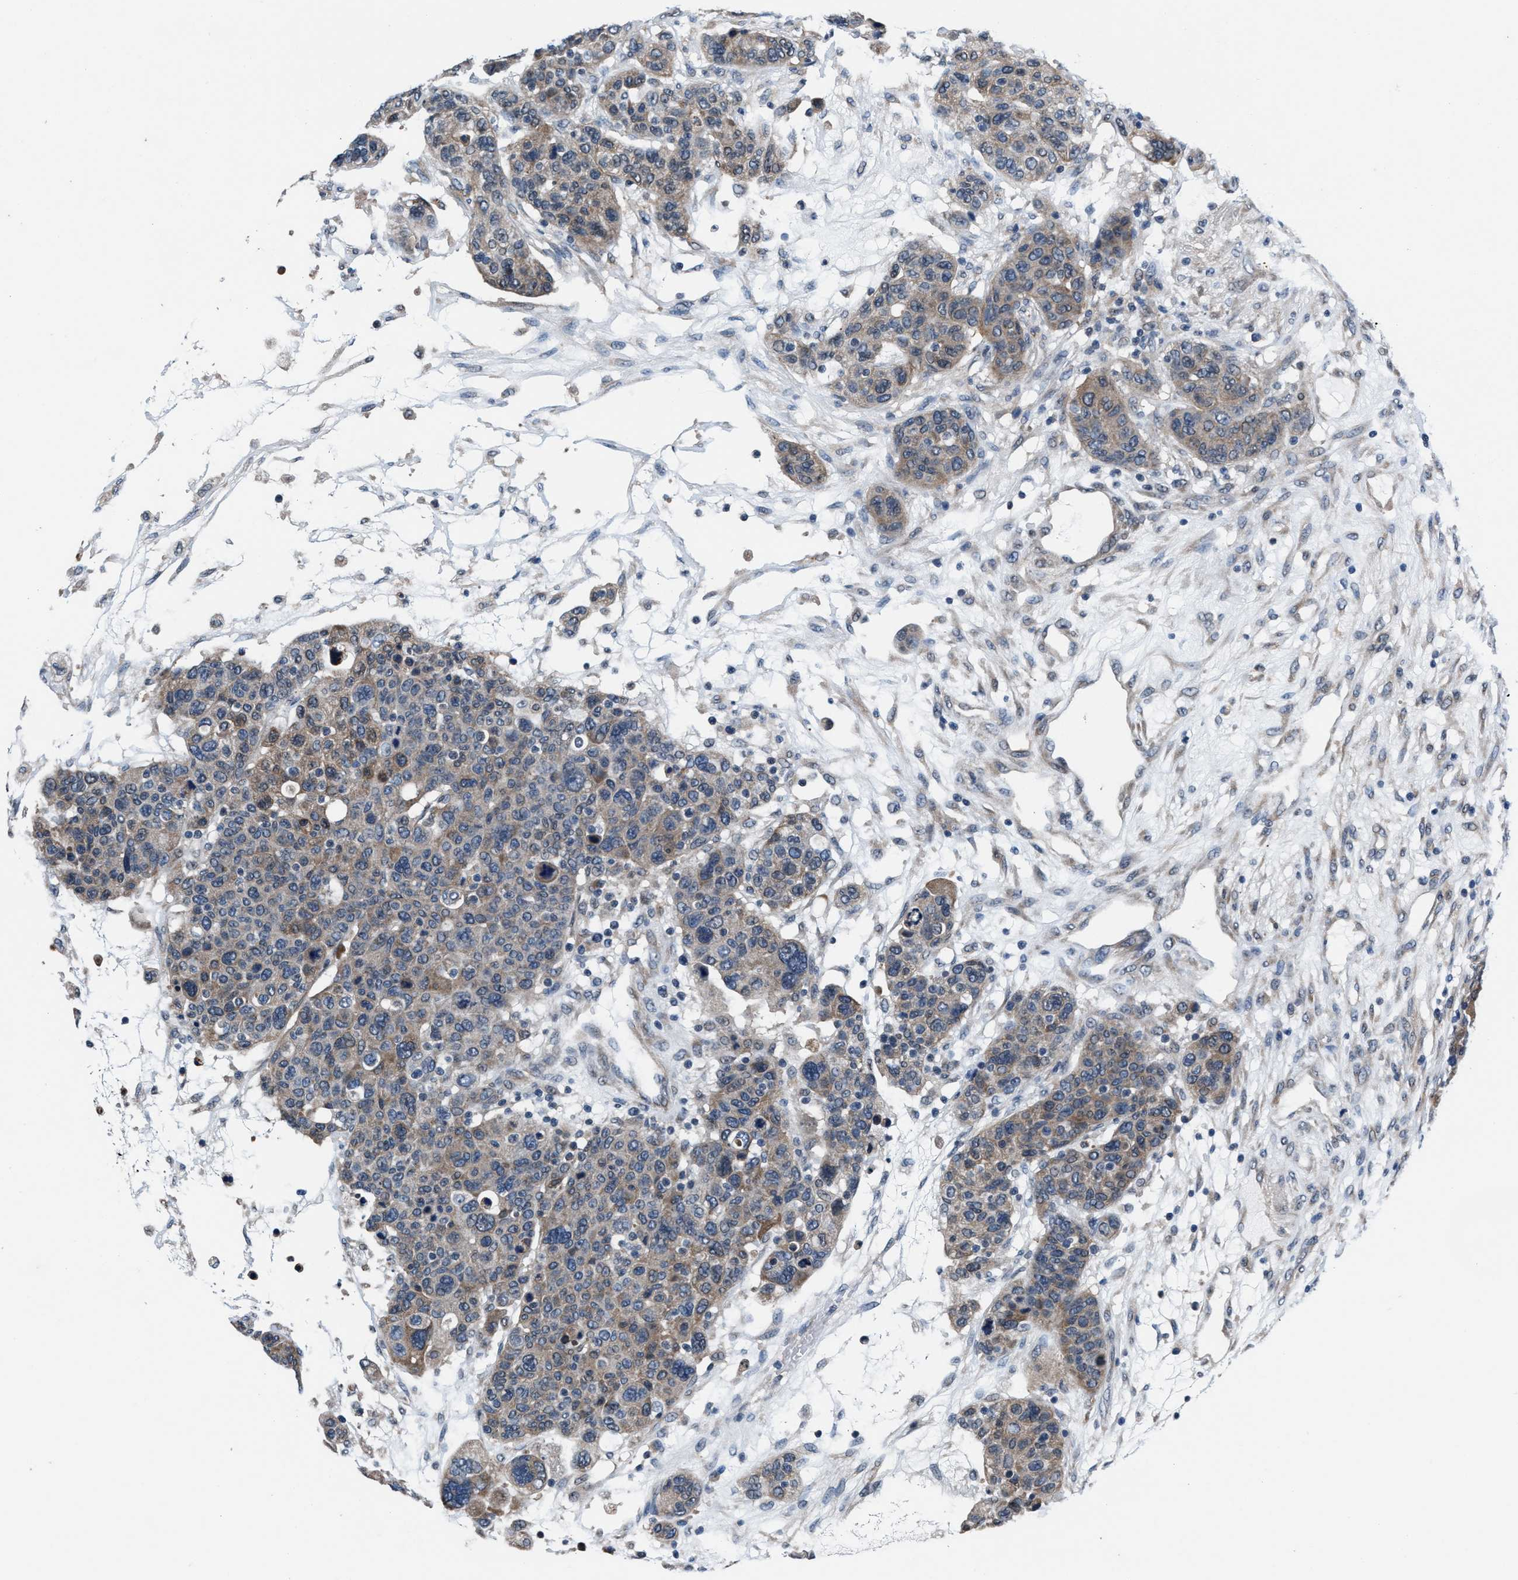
{"staining": {"intensity": "weak", "quantity": "25%-75%", "location": "cytoplasmic/membranous"}, "tissue": "breast cancer", "cell_type": "Tumor cells", "image_type": "cancer", "snomed": [{"axis": "morphology", "description": "Duct carcinoma"}, {"axis": "topography", "description": "Breast"}], "caption": "Immunohistochemical staining of breast invasive ductal carcinoma exhibits low levels of weak cytoplasmic/membranous expression in about 25%-75% of tumor cells.", "gene": "PRPSAP2", "patient": {"sex": "female", "age": 37}}